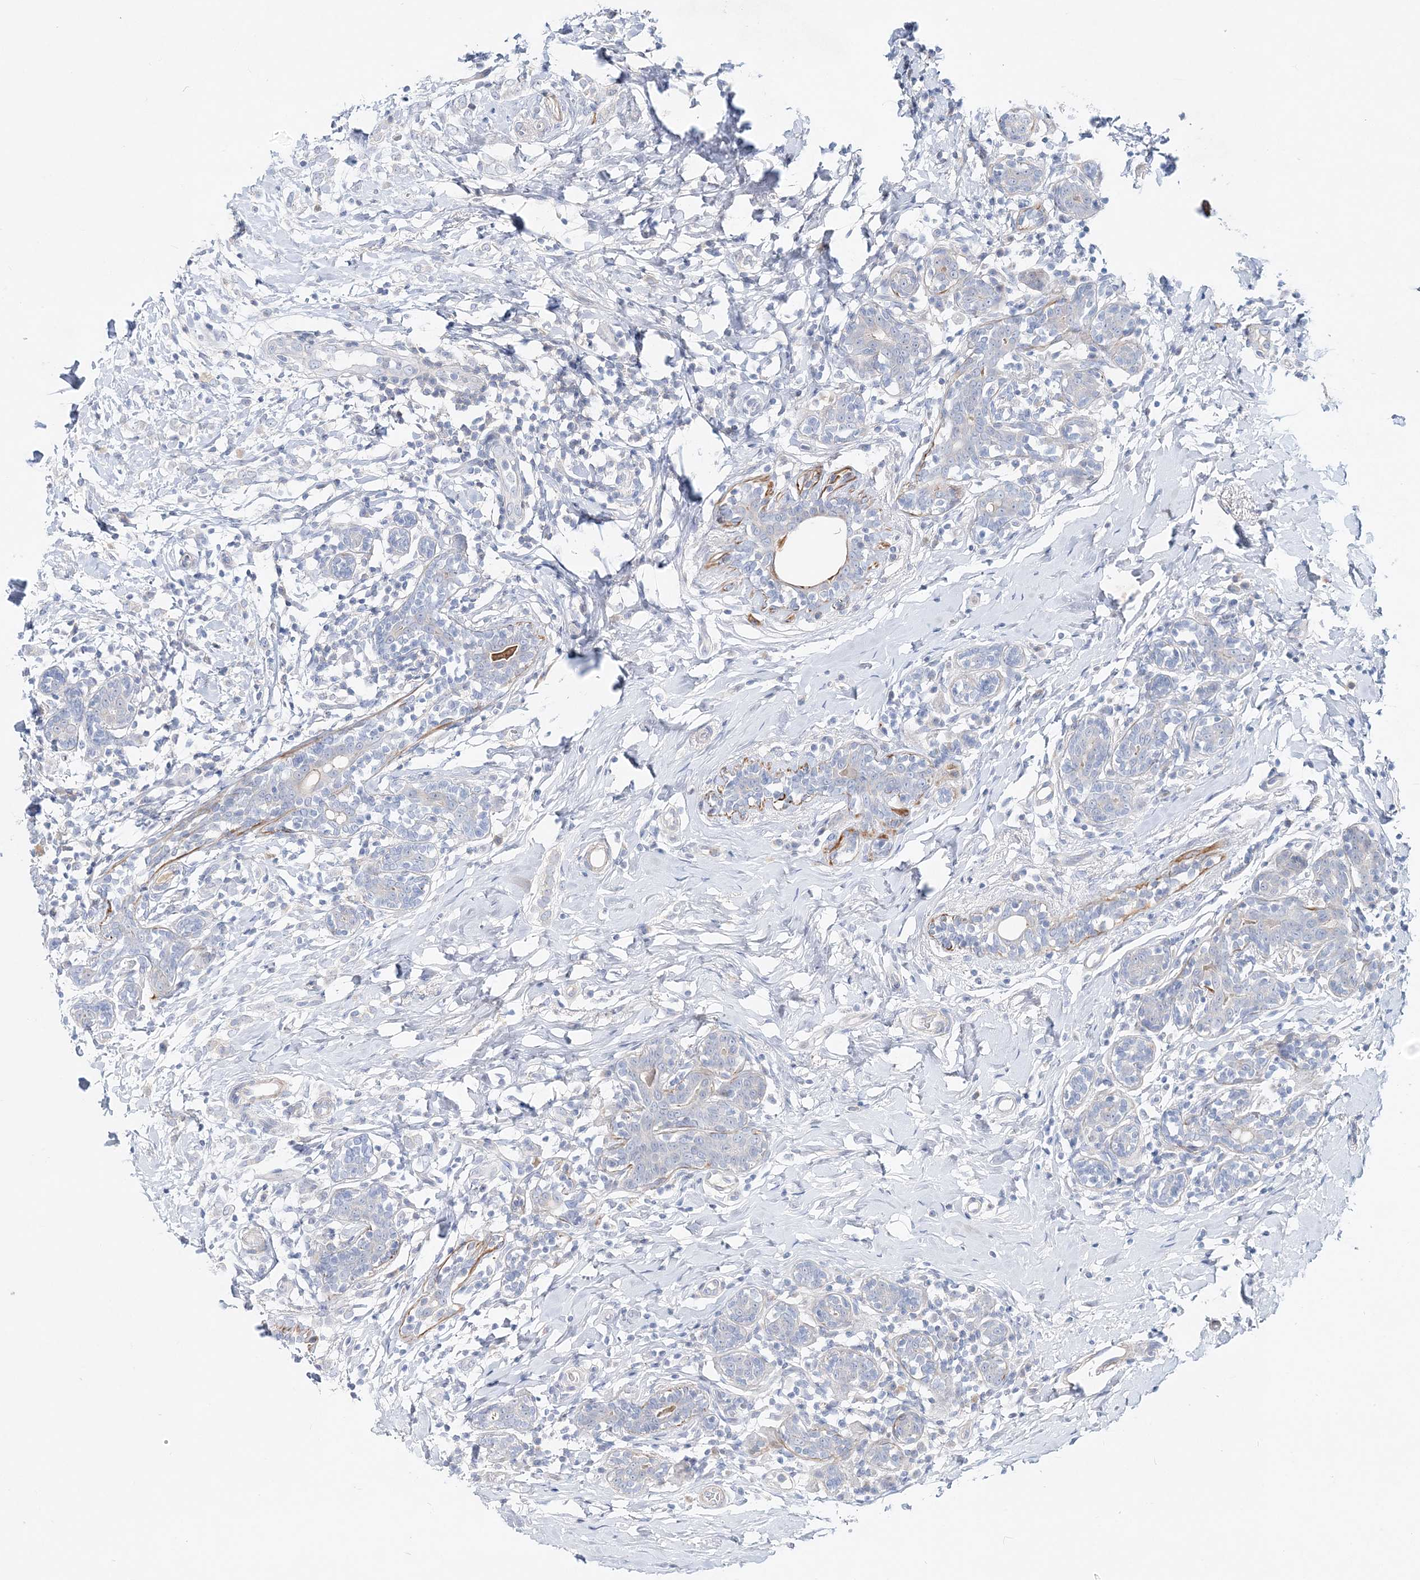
{"staining": {"intensity": "negative", "quantity": "none", "location": "none"}, "tissue": "breast cancer", "cell_type": "Tumor cells", "image_type": "cancer", "snomed": [{"axis": "morphology", "description": "Normal tissue, NOS"}, {"axis": "morphology", "description": "Lobular carcinoma"}, {"axis": "topography", "description": "Breast"}], "caption": "Immunohistochemistry micrograph of neoplastic tissue: human breast cancer stained with DAB demonstrates no significant protein staining in tumor cells.", "gene": "DNAH5", "patient": {"sex": "female", "age": 47}}